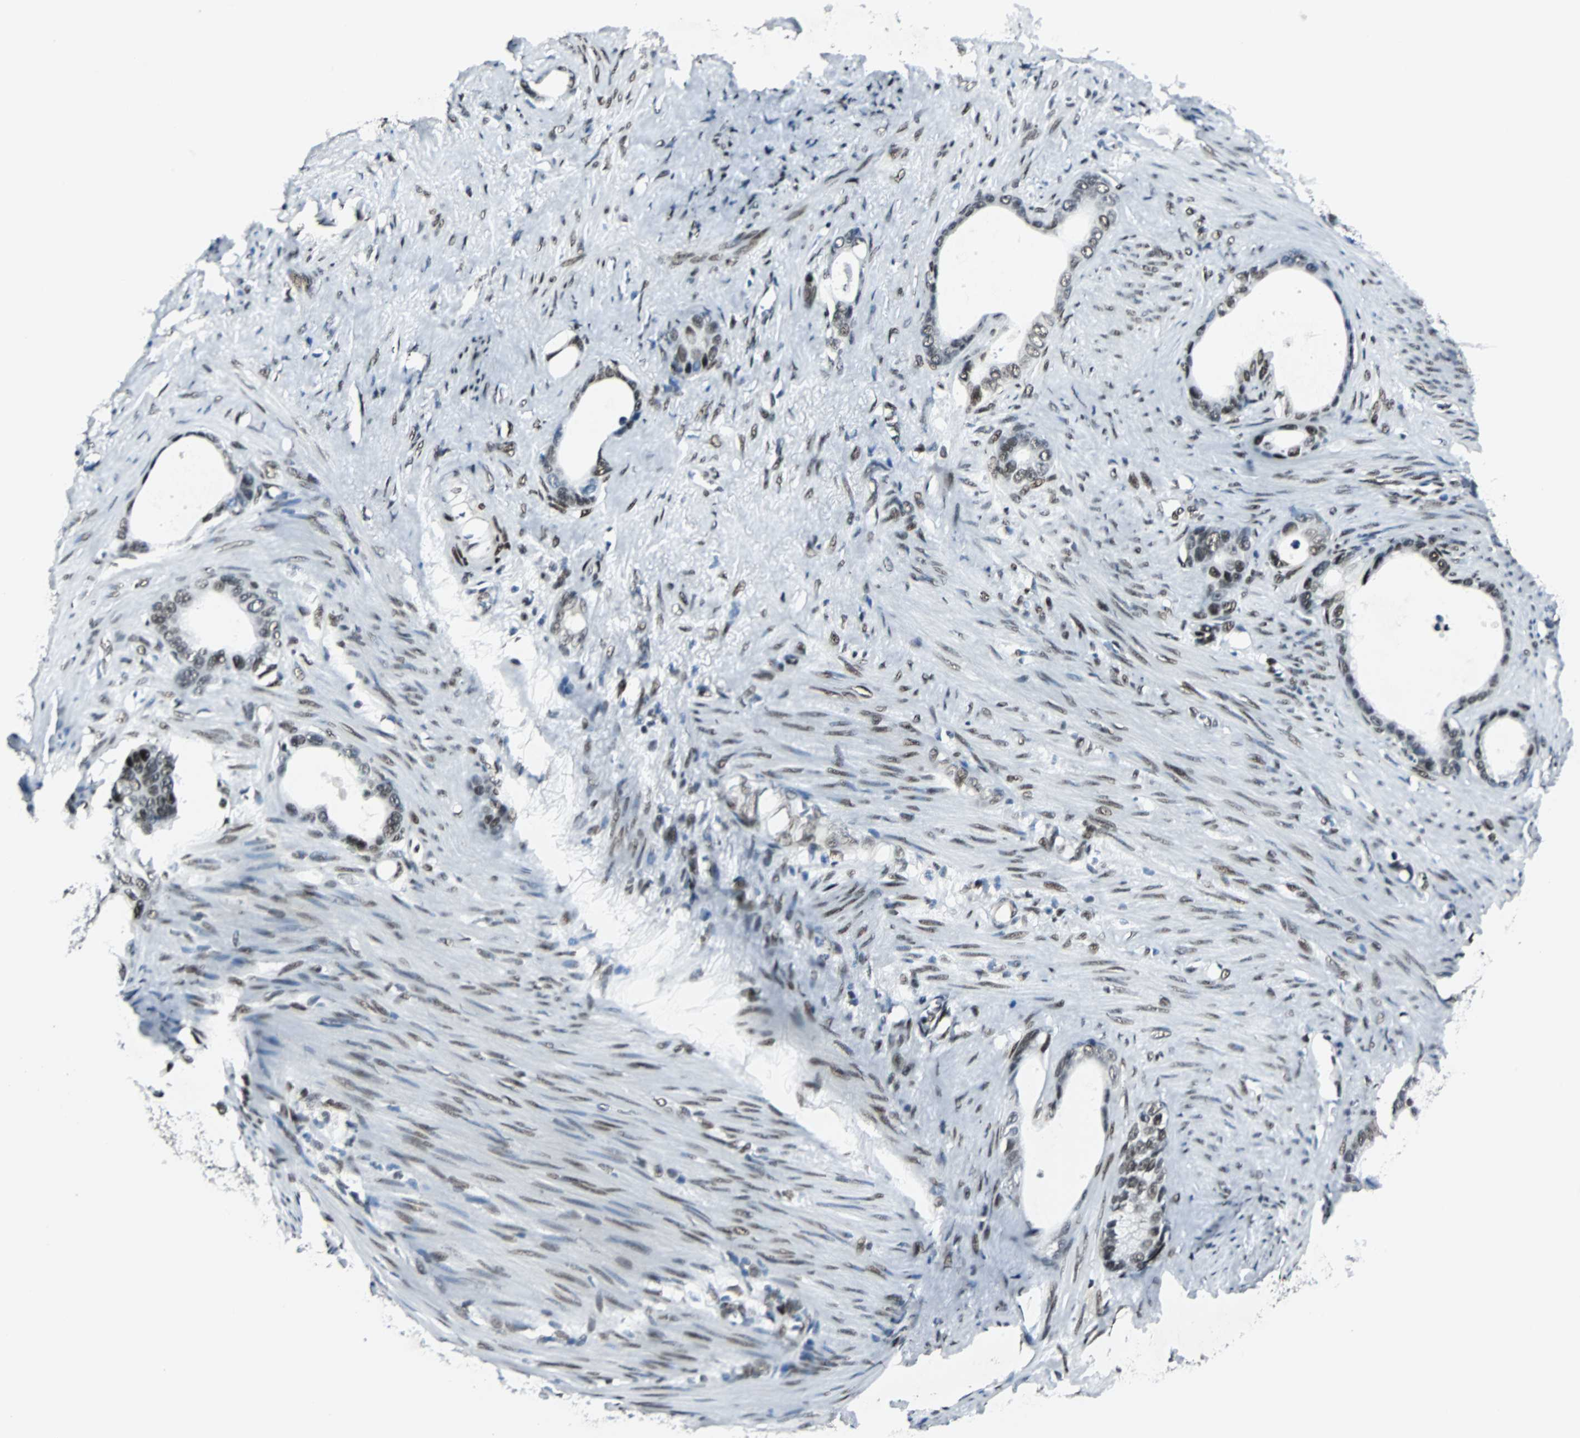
{"staining": {"intensity": "moderate", "quantity": ">75%", "location": "nuclear"}, "tissue": "stomach cancer", "cell_type": "Tumor cells", "image_type": "cancer", "snomed": [{"axis": "morphology", "description": "Adenocarcinoma, NOS"}, {"axis": "topography", "description": "Stomach"}], "caption": "Immunohistochemical staining of stomach adenocarcinoma exhibits medium levels of moderate nuclear protein staining in about >75% of tumor cells. The protein is shown in brown color, while the nuclei are stained blue.", "gene": "MEF2D", "patient": {"sex": "female", "age": 75}}